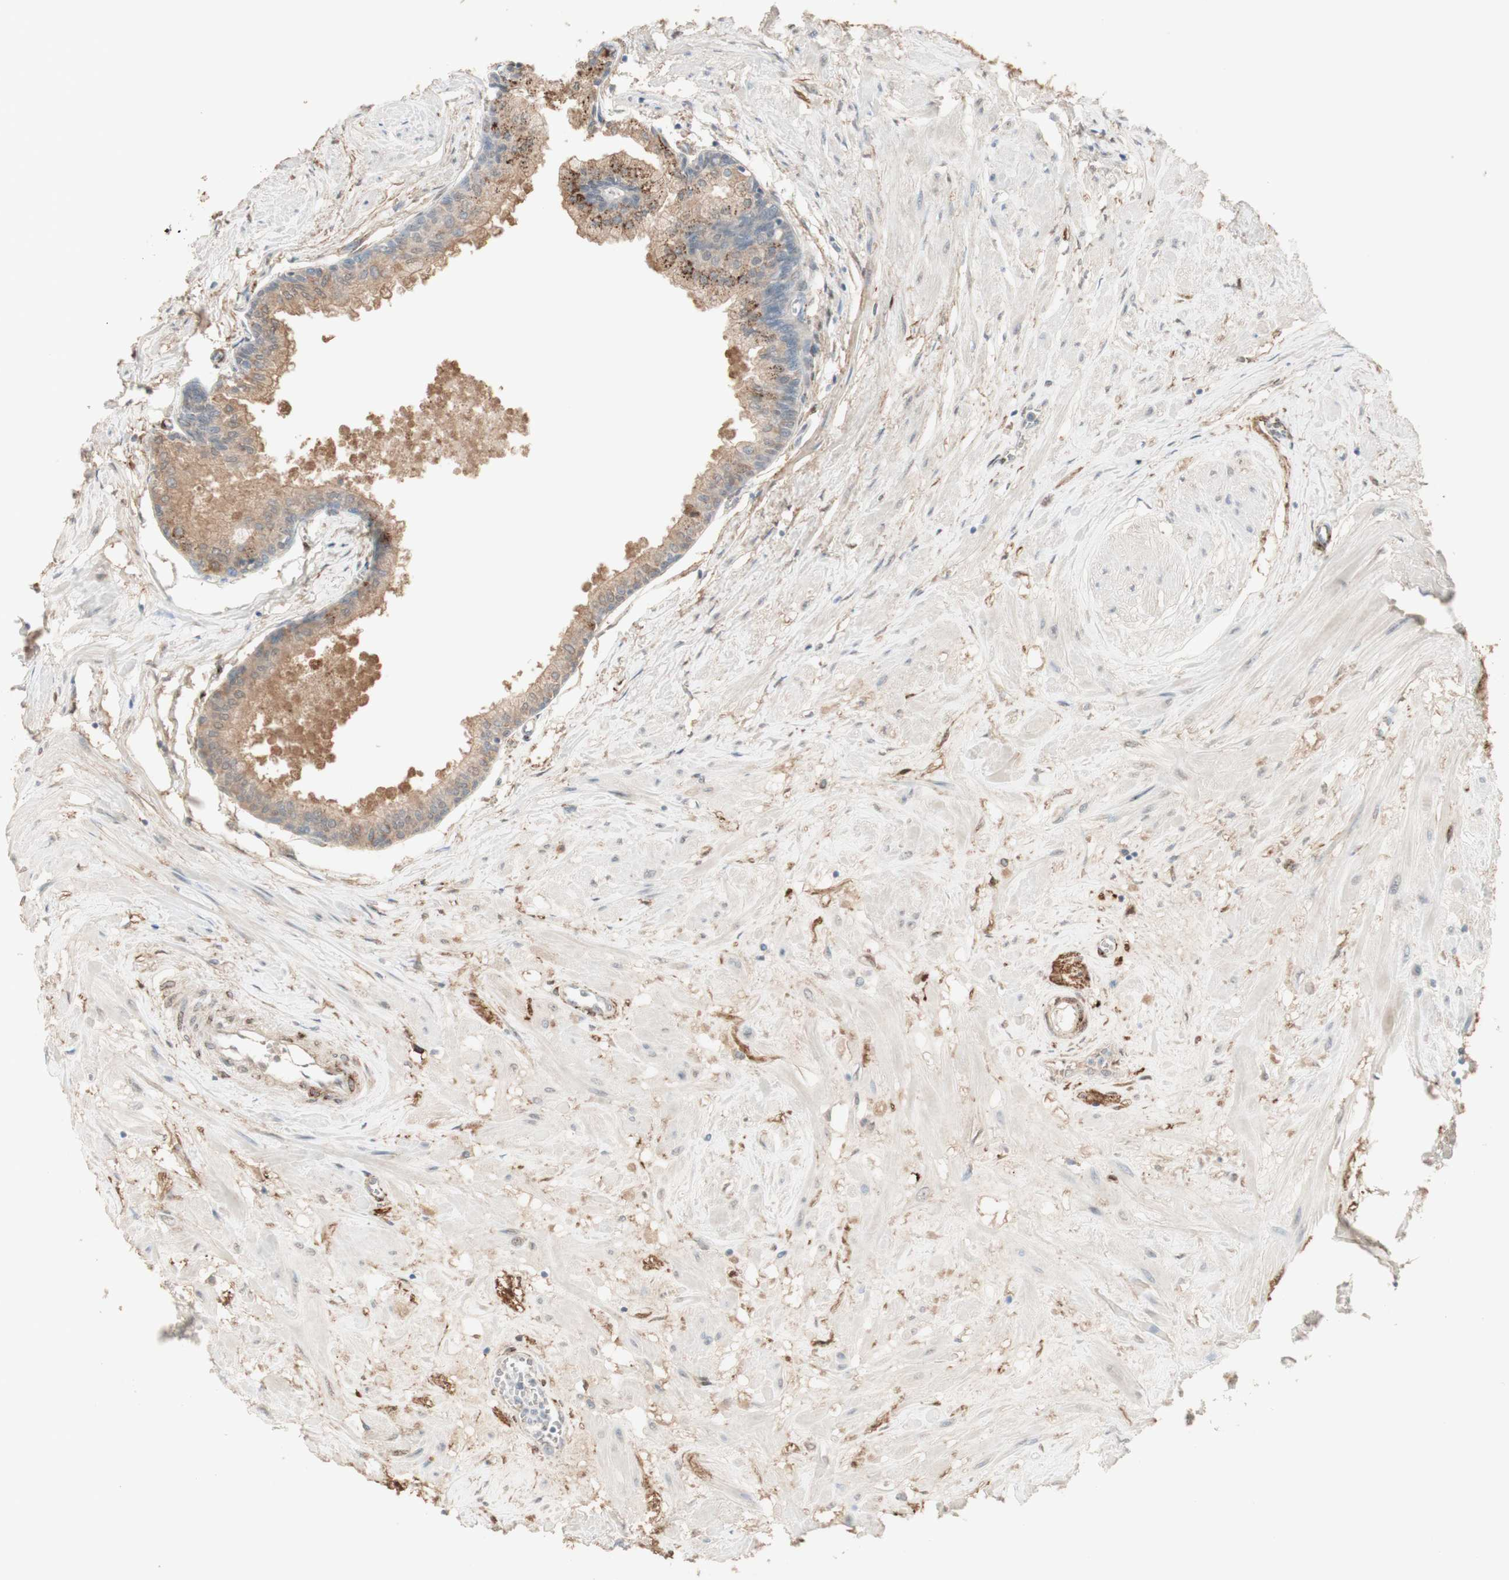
{"staining": {"intensity": "weak", "quantity": ">75%", "location": "cytoplasmic/membranous"}, "tissue": "prostate", "cell_type": "Glandular cells", "image_type": "normal", "snomed": [{"axis": "morphology", "description": "Normal tissue, NOS"}, {"axis": "topography", "description": "Prostate"}, {"axis": "topography", "description": "Seminal veicle"}], "caption": "High-power microscopy captured an immunohistochemistry micrograph of benign prostate, revealing weak cytoplasmic/membranous staining in approximately >75% of glandular cells. (DAB IHC, brown staining for protein, blue staining for nuclei).", "gene": "MUC3A", "patient": {"sex": "male", "age": 60}}